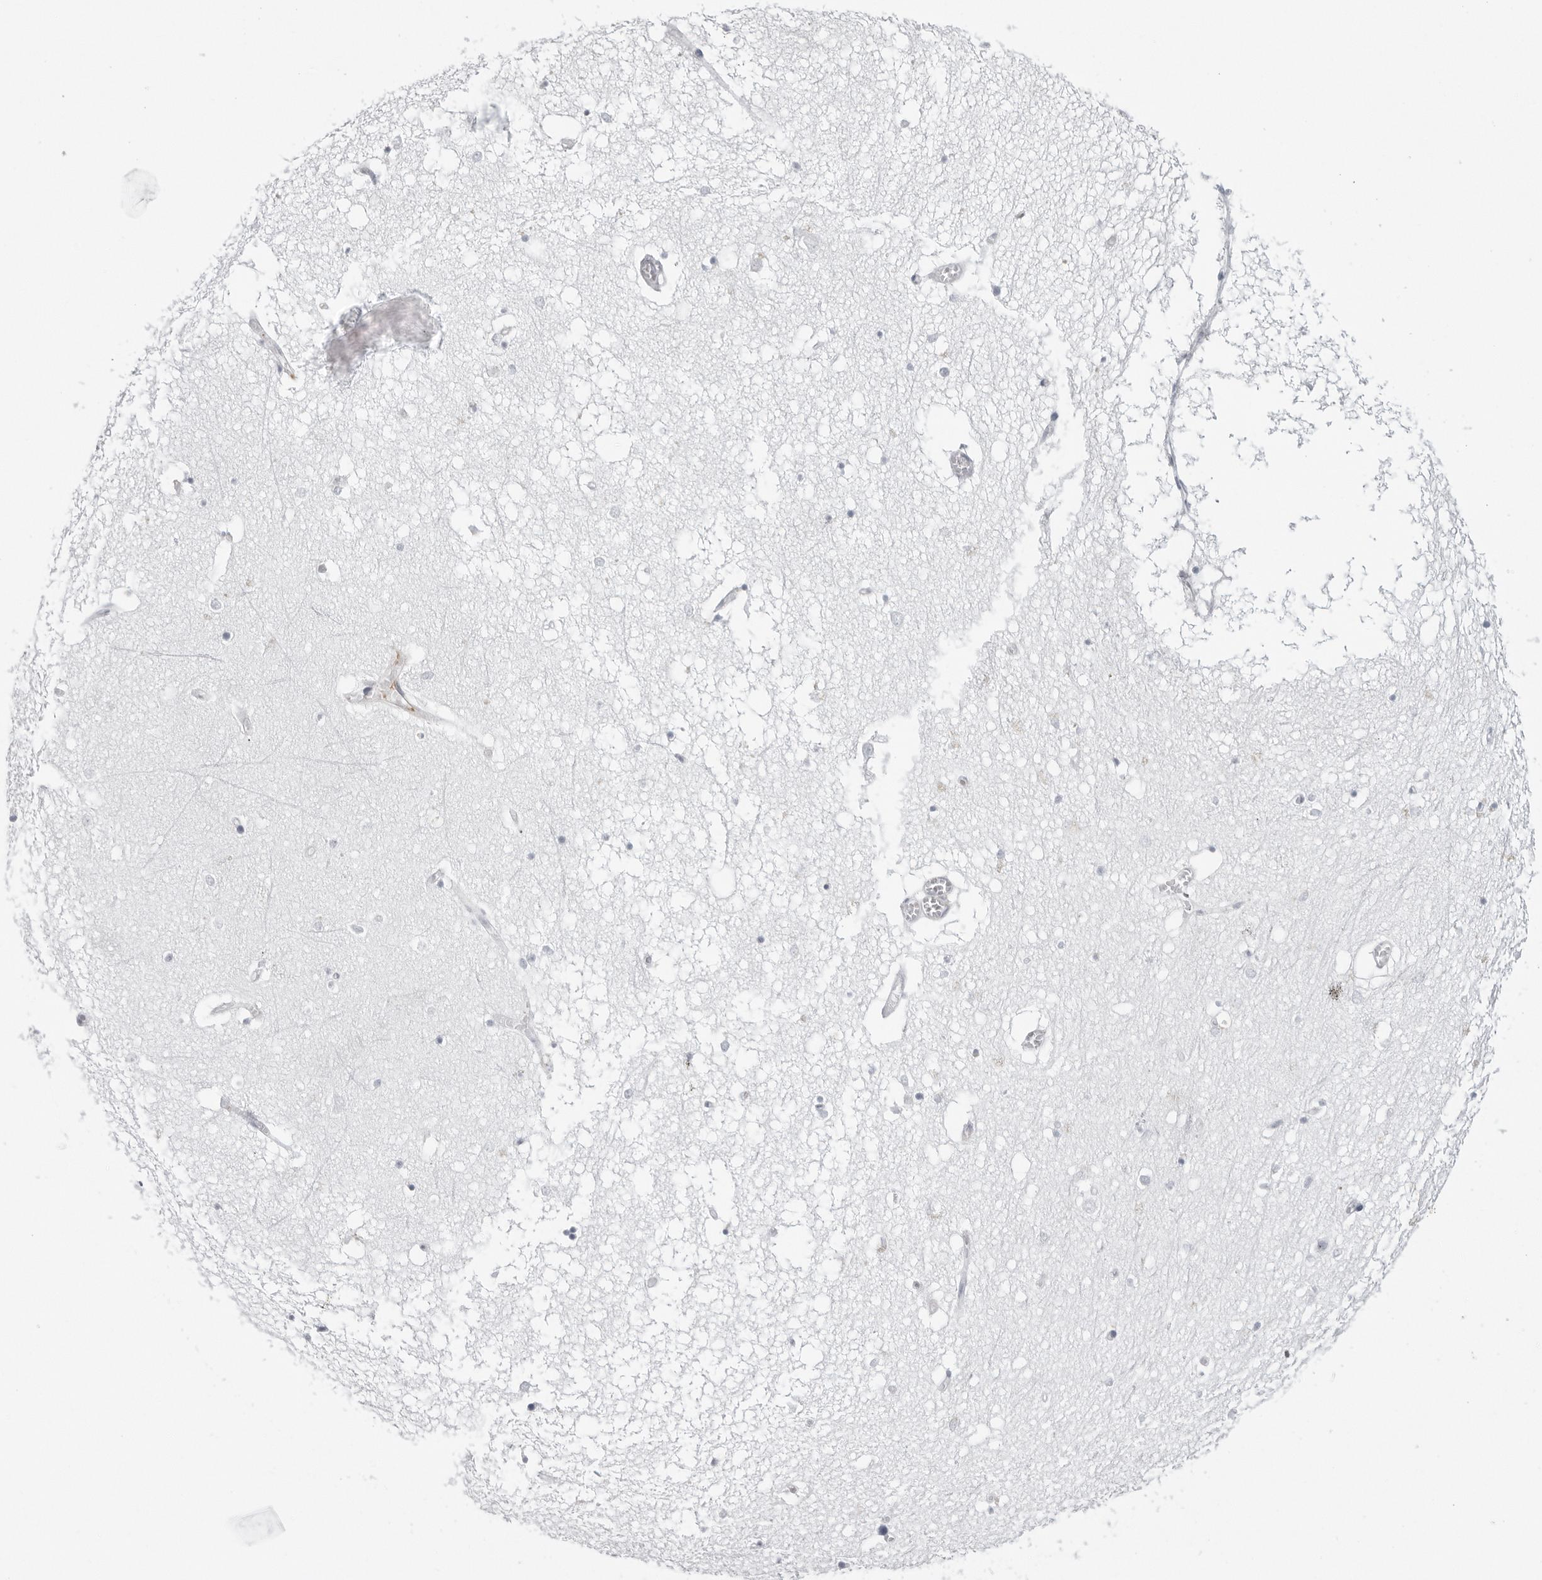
{"staining": {"intensity": "negative", "quantity": "none", "location": "none"}, "tissue": "hippocampus", "cell_type": "Glial cells", "image_type": "normal", "snomed": [{"axis": "morphology", "description": "Normal tissue, NOS"}, {"axis": "topography", "description": "Hippocampus"}], "caption": "DAB immunohistochemical staining of normal human hippocampus displays no significant expression in glial cells.", "gene": "SERPINF2", "patient": {"sex": "male", "age": 70}}